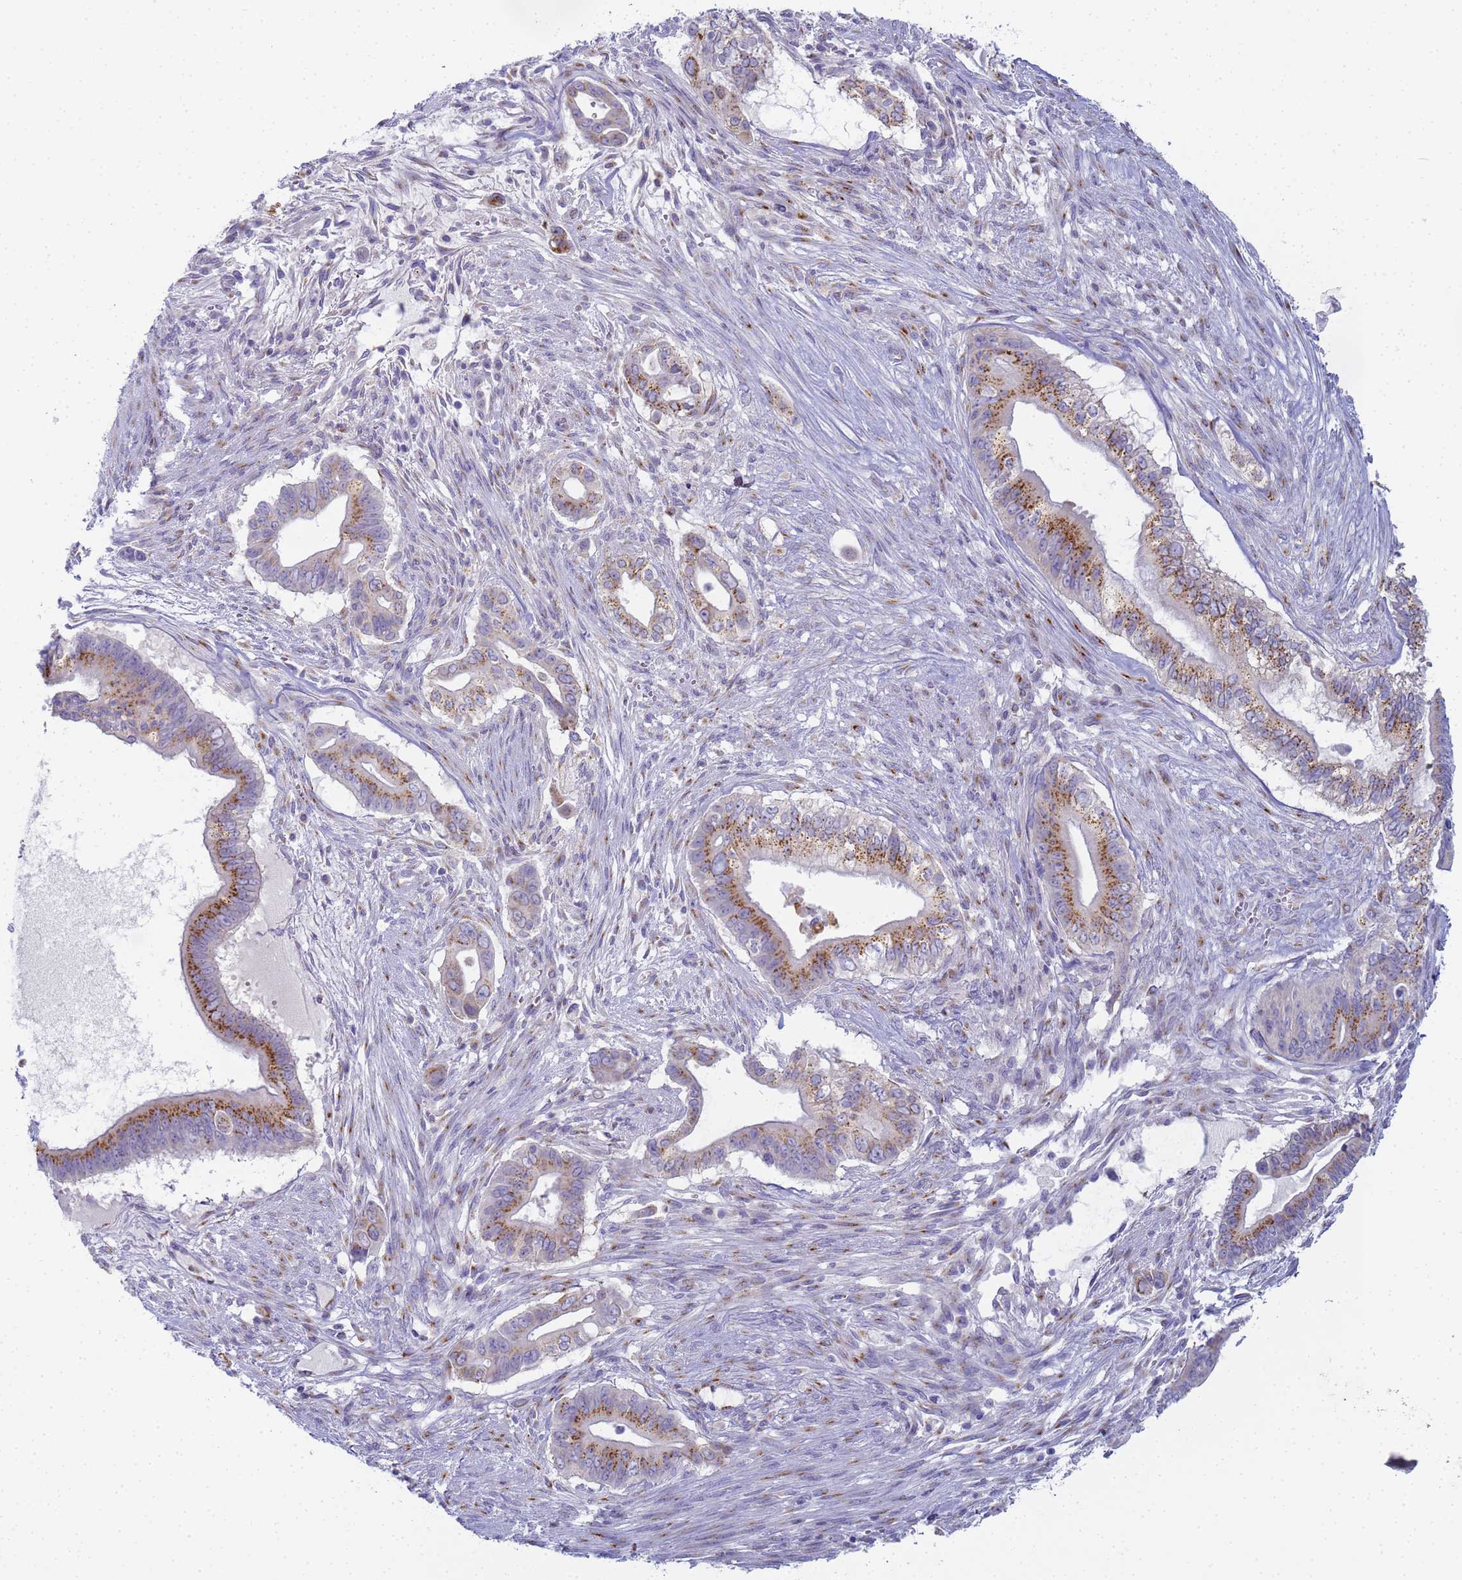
{"staining": {"intensity": "moderate", "quantity": ">75%", "location": "cytoplasmic/membranous"}, "tissue": "pancreatic cancer", "cell_type": "Tumor cells", "image_type": "cancer", "snomed": [{"axis": "morphology", "description": "Adenocarcinoma, NOS"}, {"axis": "topography", "description": "Pancreas"}], "caption": "Human pancreatic cancer stained with a brown dye displays moderate cytoplasmic/membranous positive expression in about >75% of tumor cells.", "gene": "CR1", "patient": {"sex": "male", "age": 68}}